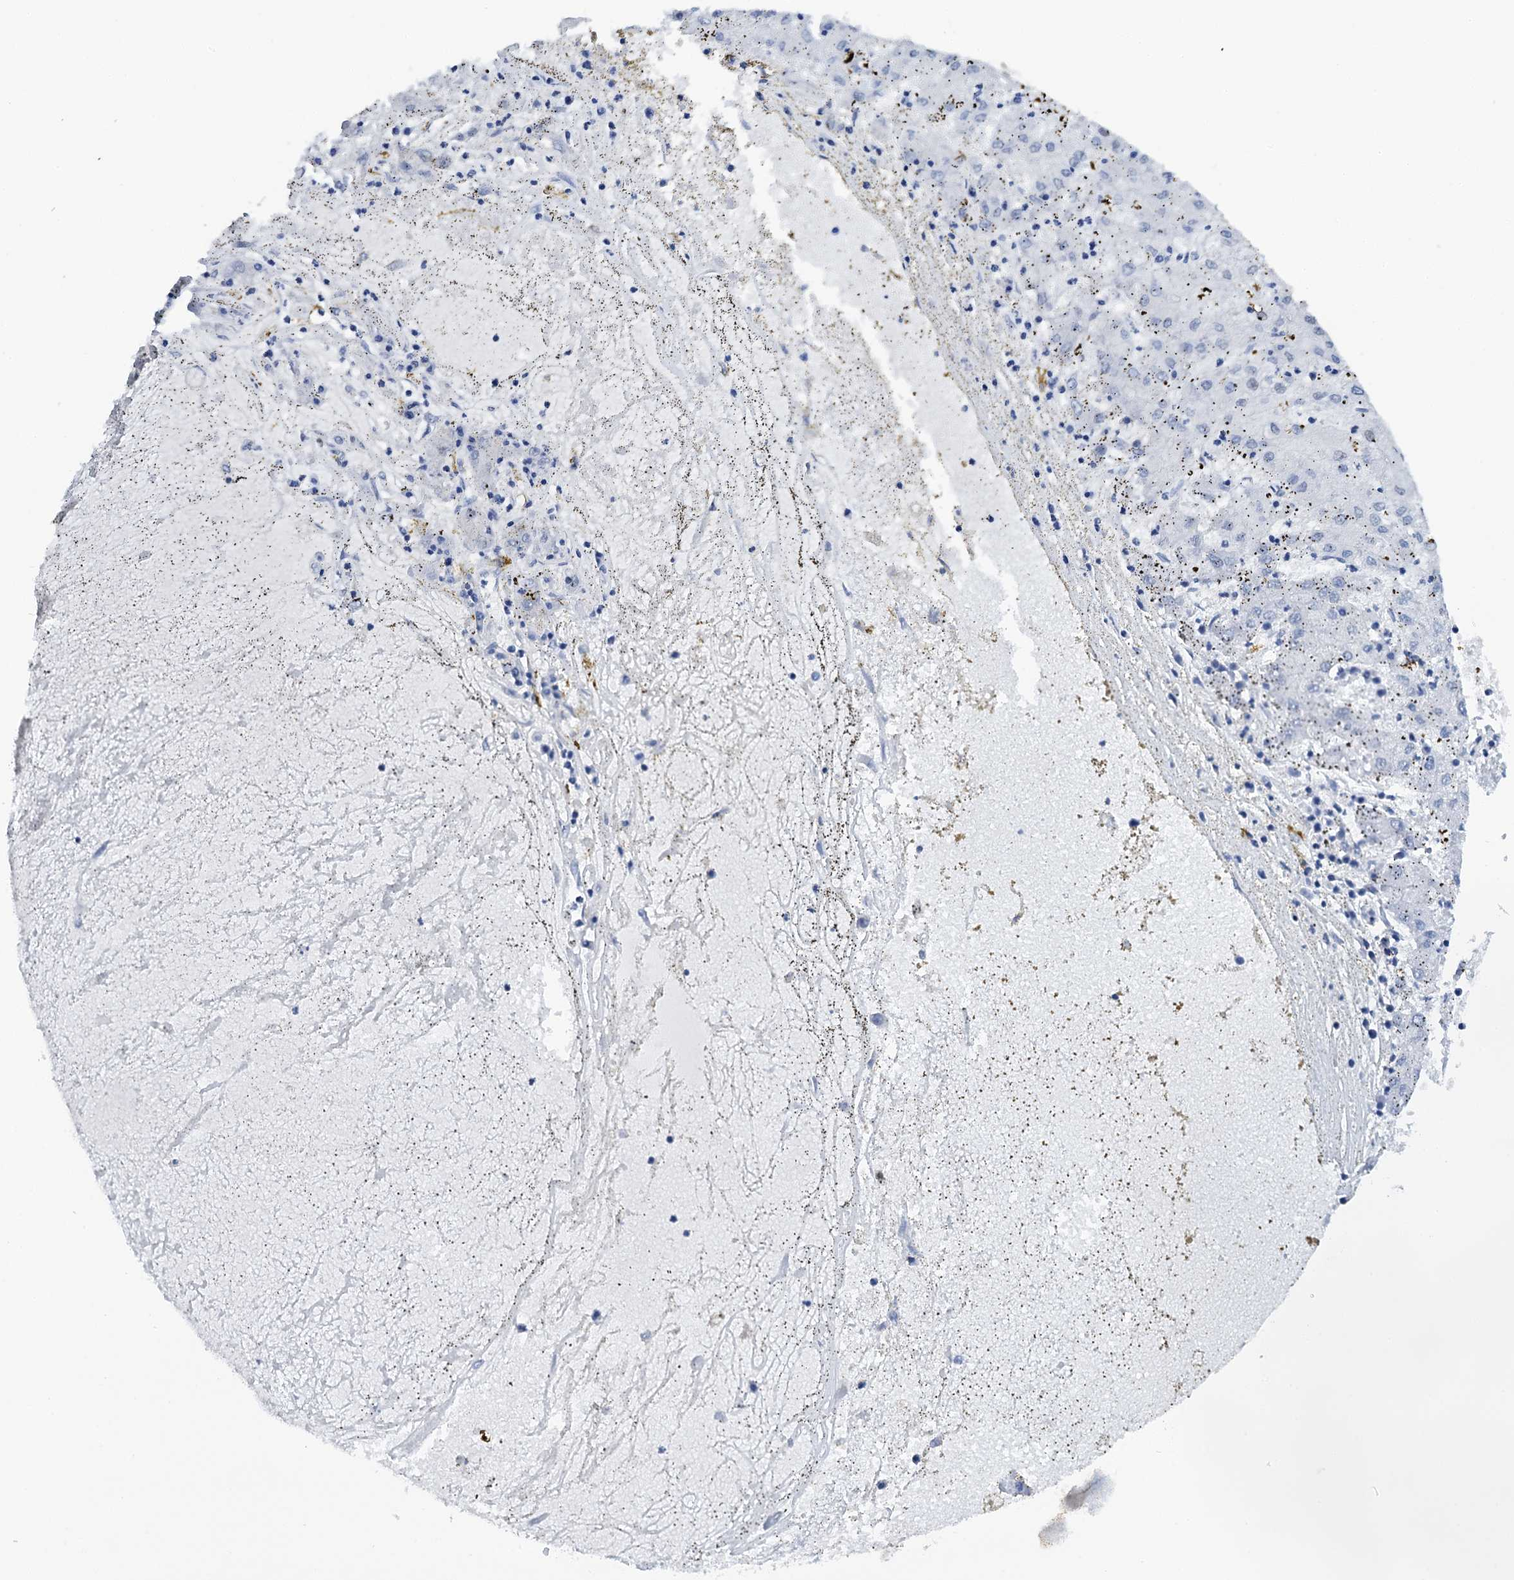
{"staining": {"intensity": "negative", "quantity": "none", "location": "none"}, "tissue": "liver cancer", "cell_type": "Tumor cells", "image_type": "cancer", "snomed": [{"axis": "morphology", "description": "Carcinoma, Hepatocellular, NOS"}, {"axis": "topography", "description": "Liver"}], "caption": "Tumor cells show no significant protein positivity in hepatocellular carcinoma (liver). The staining is performed using DAB (3,3'-diaminobenzidine) brown chromogen with nuclei counter-stained in using hematoxylin.", "gene": "SLTM", "patient": {"sex": "male", "age": 72}}